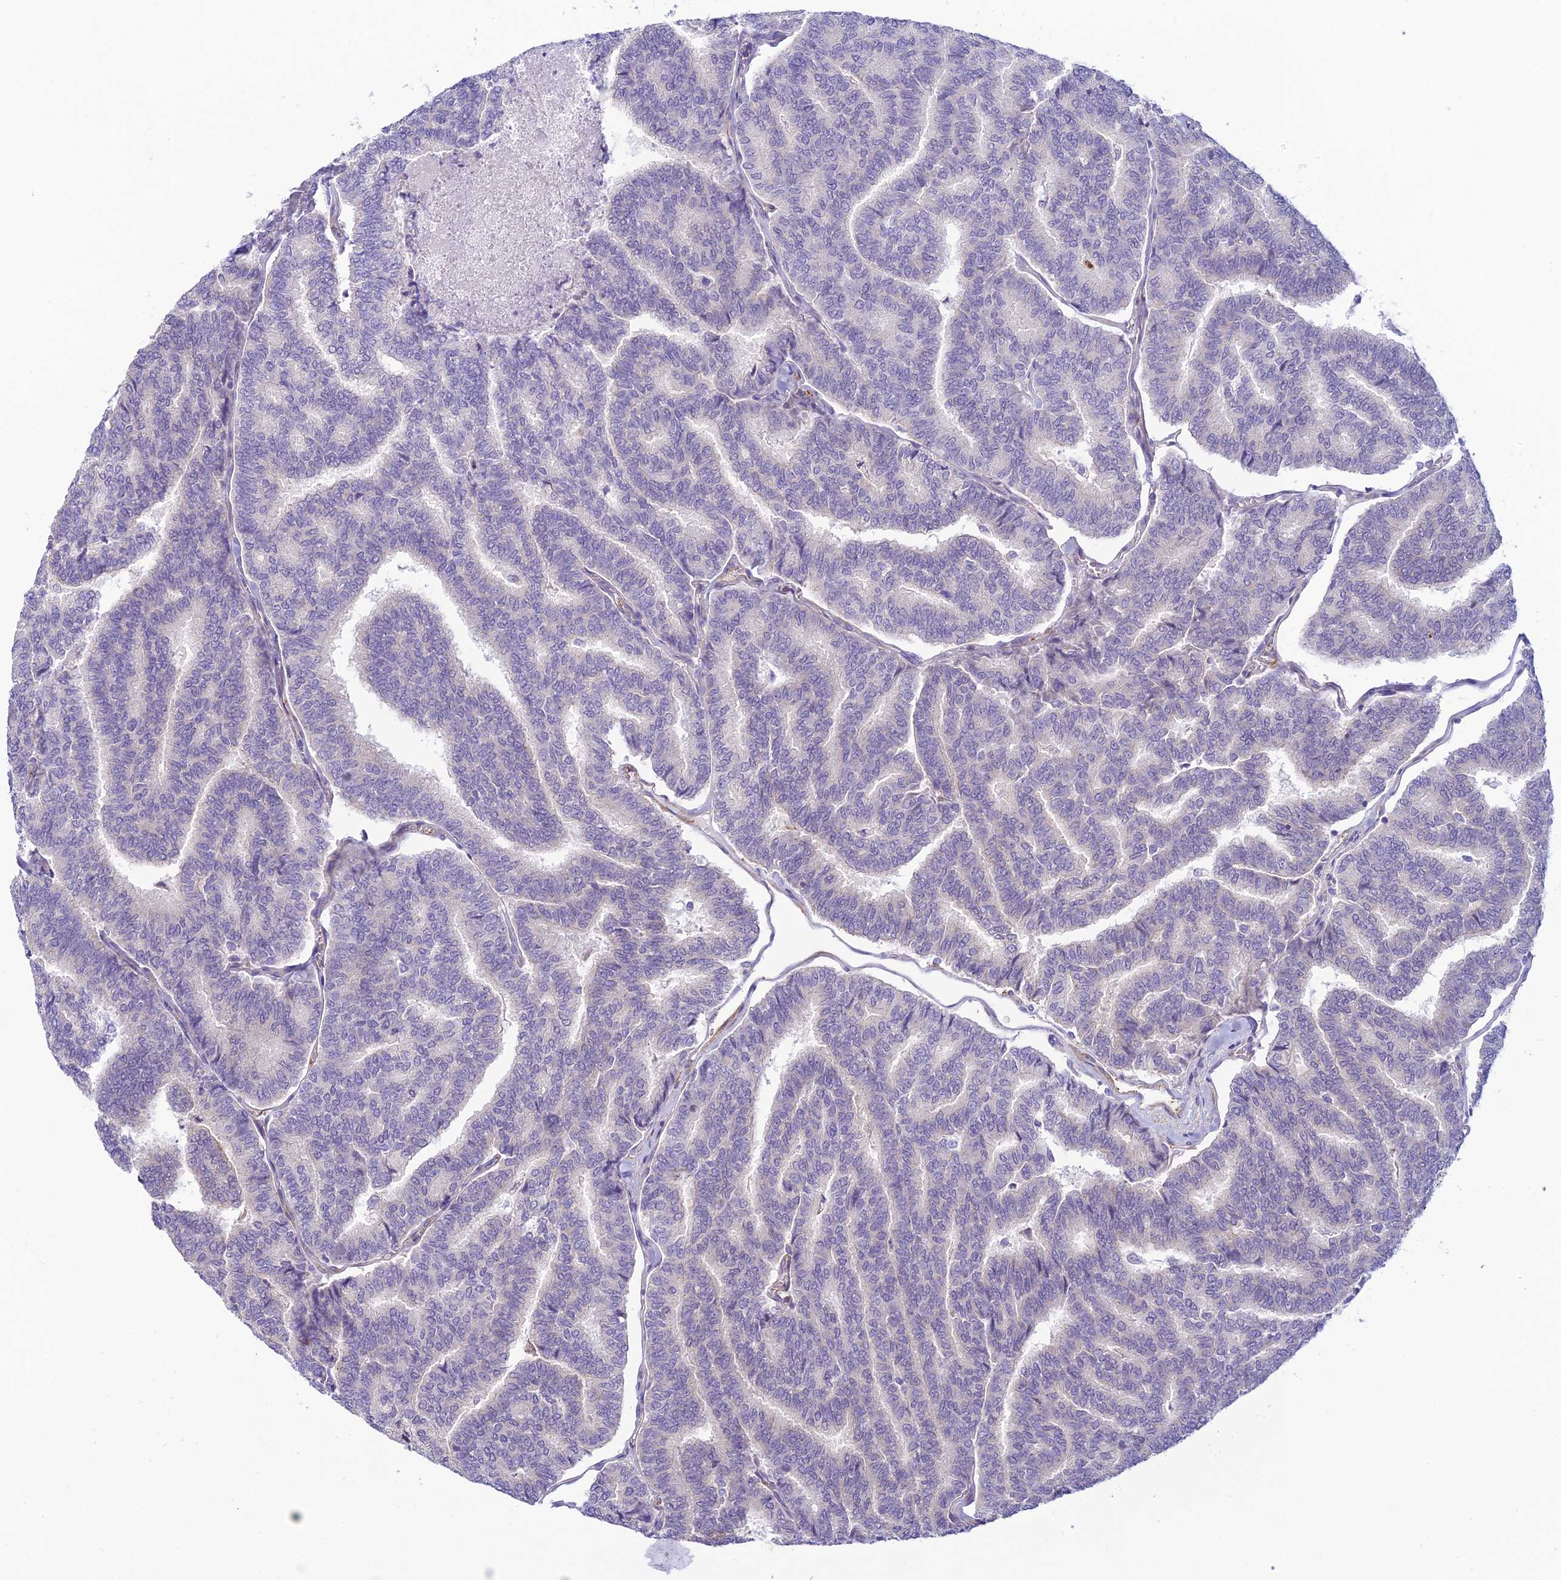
{"staining": {"intensity": "negative", "quantity": "none", "location": "none"}, "tissue": "thyroid cancer", "cell_type": "Tumor cells", "image_type": "cancer", "snomed": [{"axis": "morphology", "description": "Papillary adenocarcinoma, NOS"}, {"axis": "topography", "description": "Thyroid gland"}], "caption": "DAB (3,3'-diaminobenzidine) immunohistochemical staining of papillary adenocarcinoma (thyroid) exhibits no significant staining in tumor cells.", "gene": "FBXW4", "patient": {"sex": "female", "age": 35}}